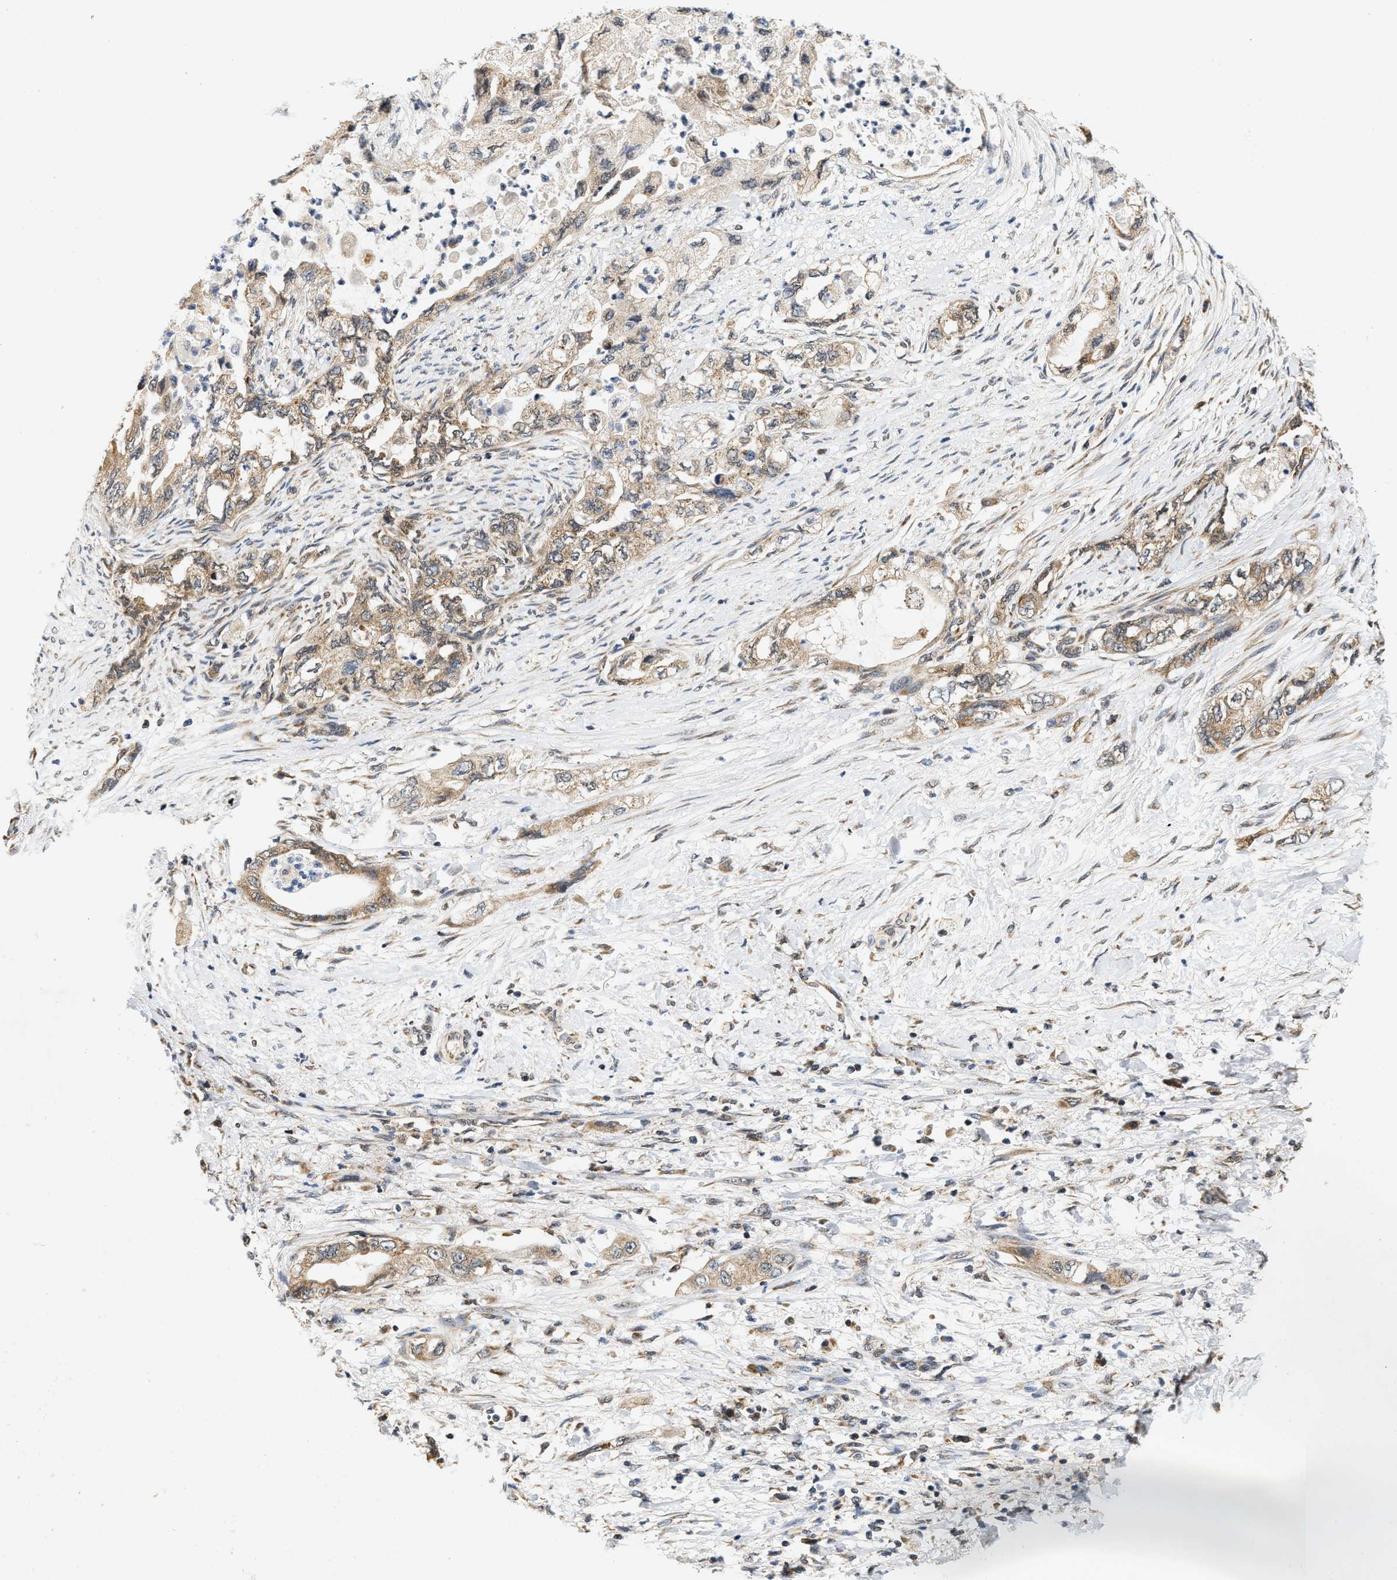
{"staining": {"intensity": "moderate", "quantity": ">75%", "location": "cytoplasmic/membranous"}, "tissue": "pancreatic cancer", "cell_type": "Tumor cells", "image_type": "cancer", "snomed": [{"axis": "morphology", "description": "Adenocarcinoma, NOS"}, {"axis": "topography", "description": "Pancreas"}], "caption": "Protein staining of adenocarcinoma (pancreatic) tissue shows moderate cytoplasmic/membranous expression in about >75% of tumor cells.", "gene": "GIGYF1", "patient": {"sex": "female", "age": 73}}